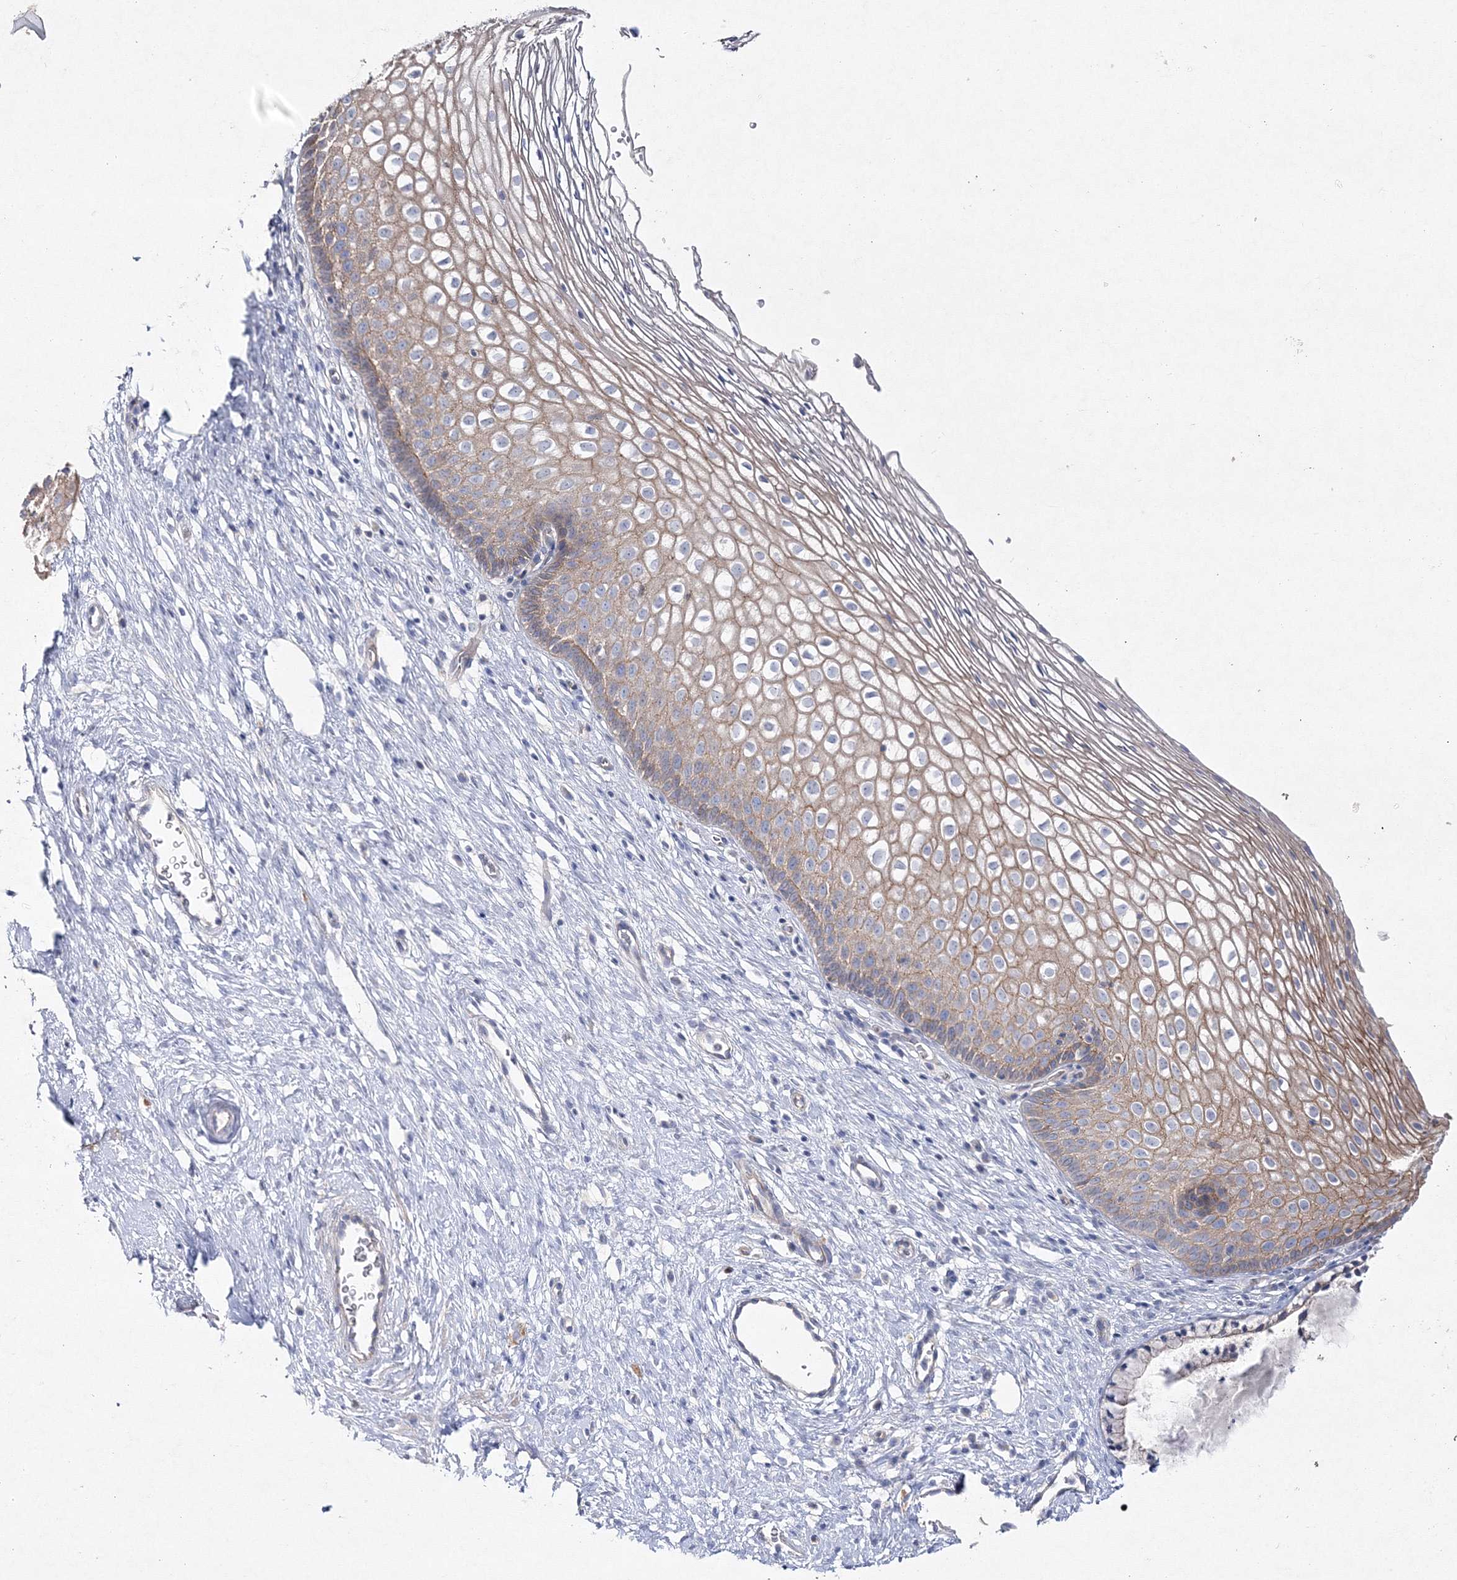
{"staining": {"intensity": "negative", "quantity": "none", "location": "none"}, "tissue": "cervix", "cell_type": "Glandular cells", "image_type": "normal", "snomed": [{"axis": "morphology", "description": "Normal tissue, NOS"}, {"axis": "topography", "description": "Cervix"}], "caption": "The image shows no significant positivity in glandular cells of cervix.", "gene": "NAA40", "patient": {"sex": "female", "age": 27}}